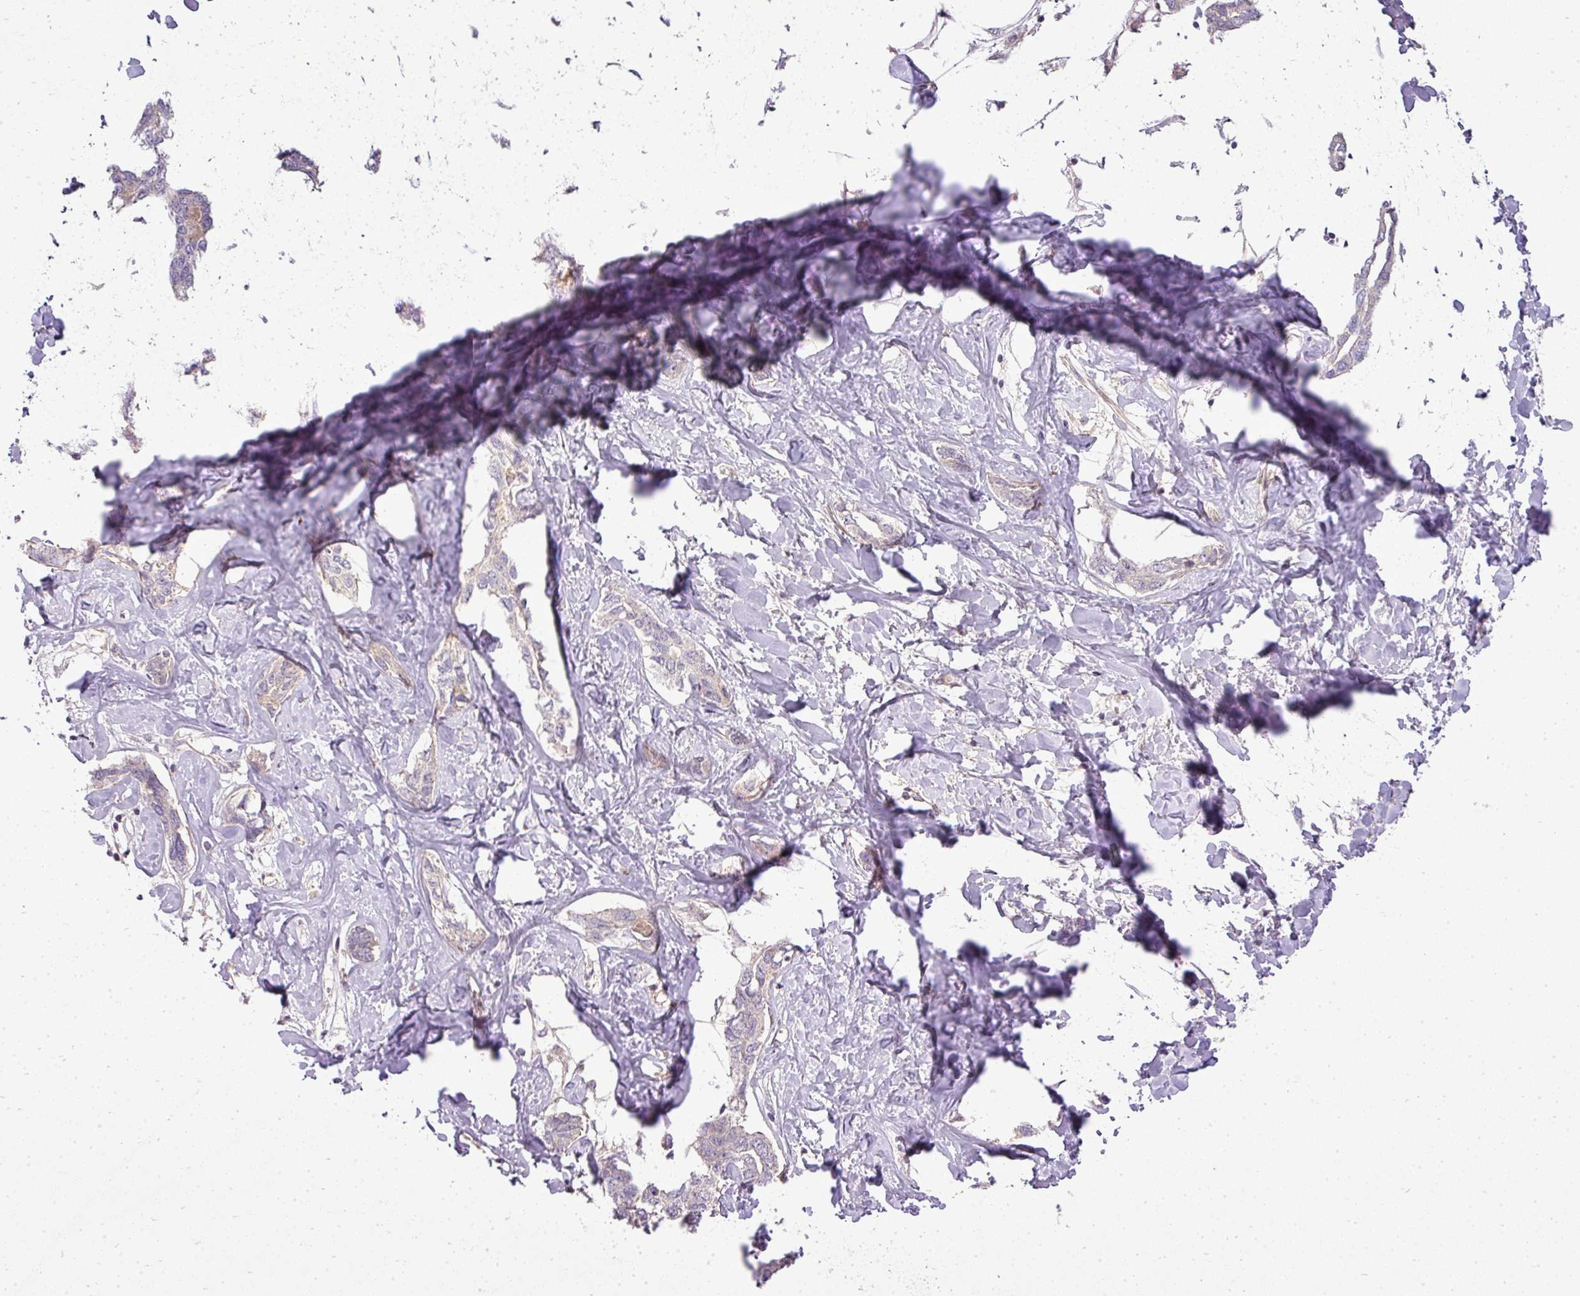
{"staining": {"intensity": "weak", "quantity": "<25%", "location": "cytoplasmic/membranous"}, "tissue": "liver cancer", "cell_type": "Tumor cells", "image_type": "cancer", "snomed": [{"axis": "morphology", "description": "Cholangiocarcinoma"}, {"axis": "topography", "description": "Liver"}], "caption": "Immunohistochemistry (IHC) image of neoplastic tissue: liver cancer (cholangiocarcinoma) stained with DAB demonstrates no significant protein staining in tumor cells.", "gene": "PDRG1", "patient": {"sex": "male", "age": 59}}